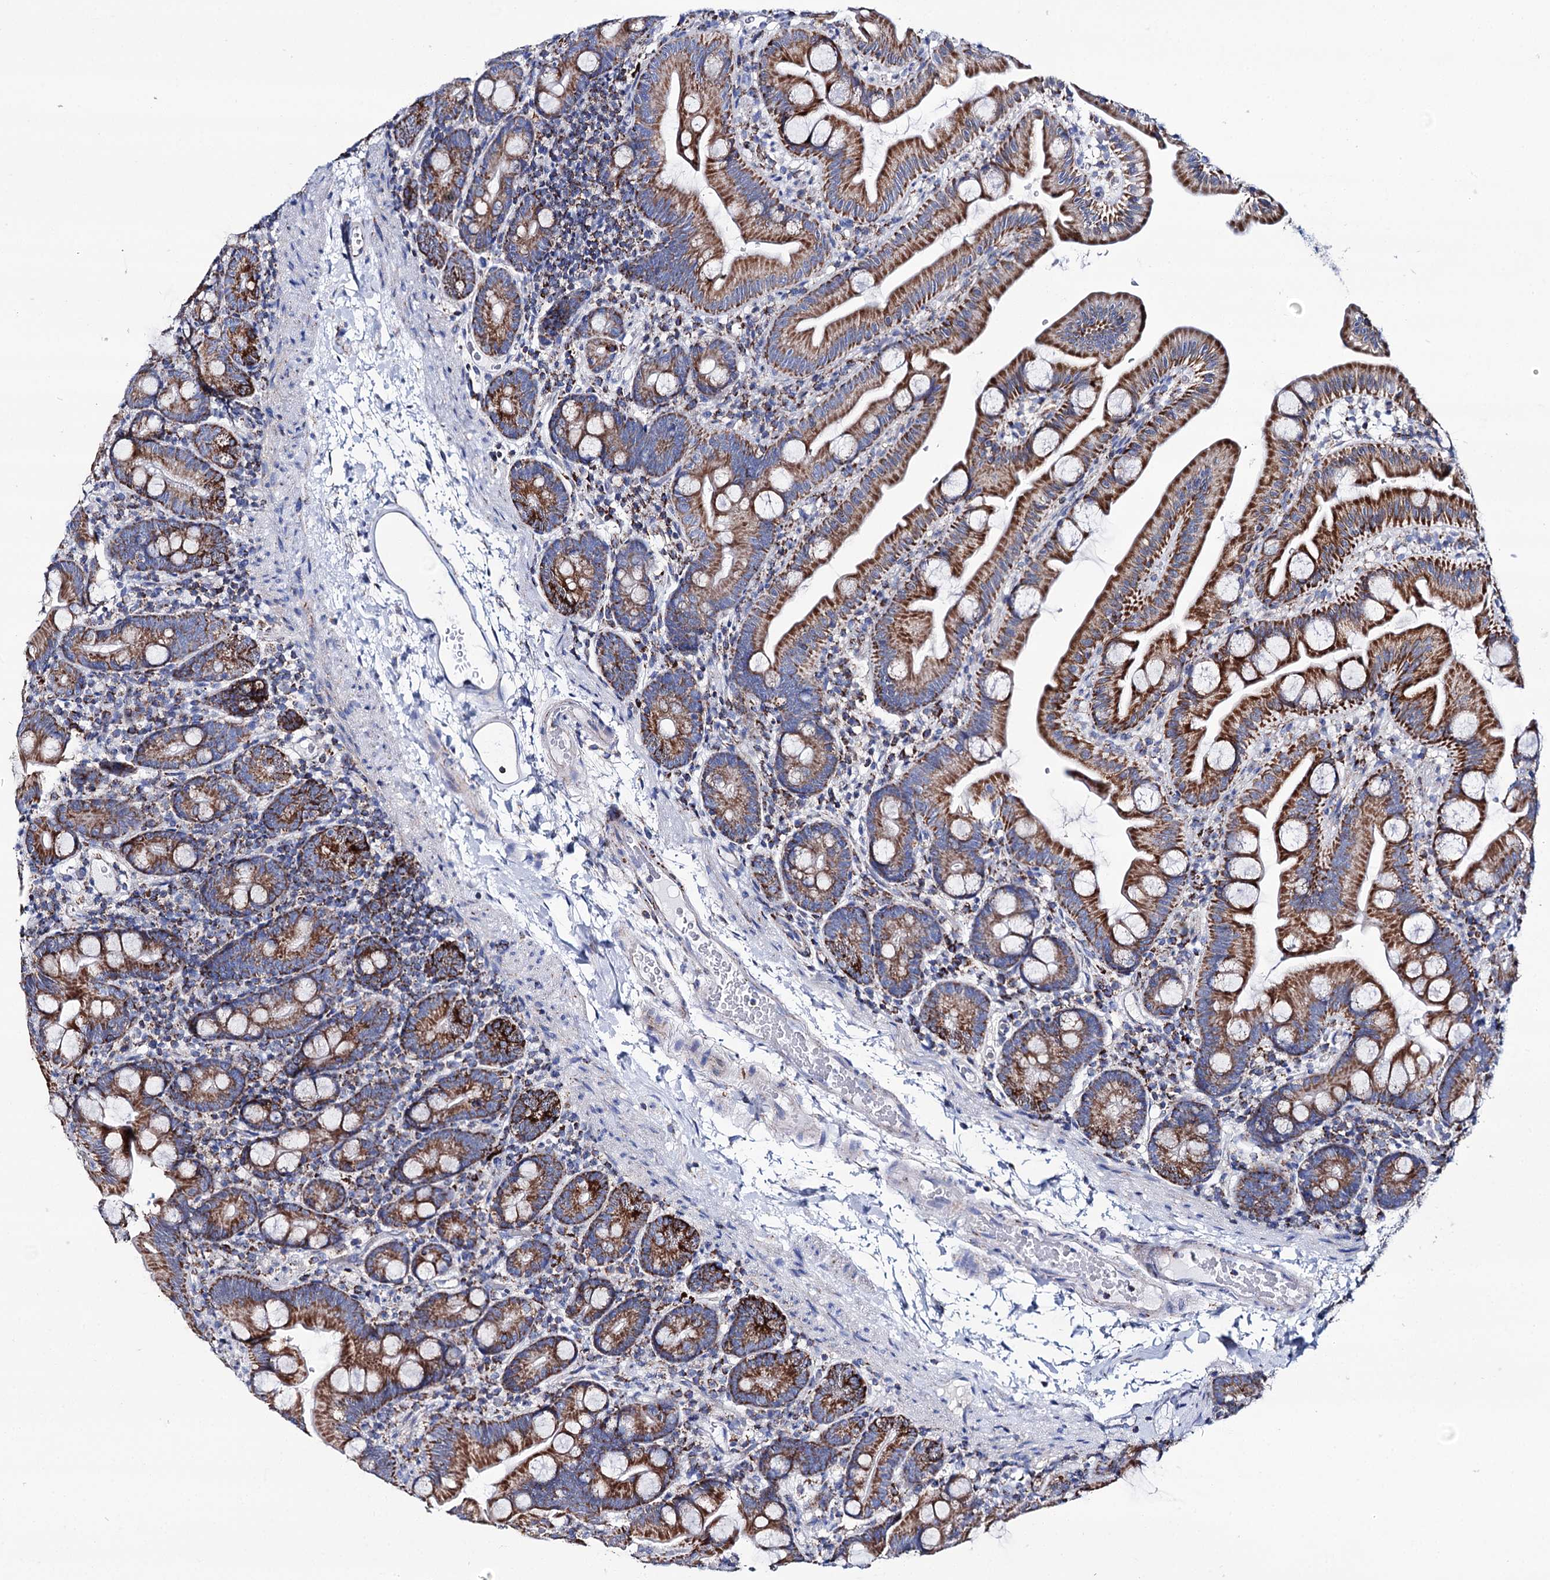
{"staining": {"intensity": "strong", "quantity": ">75%", "location": "cytoplasmic/membranous"}, "tissue": "small intestine", "cell_type": "Glandular cells", "image_type": "normal", "snomed": [{"axis": "morphology", "description": "Normal tissue, NOS"}, {"axis": "topography", "description": "Small intestine"}], "caption": "This is a histology image of IHC staining of unremarkable small intestine, which shows strong staining in the cytoplasmic/membranous of glandular cells.", "gene": "UBASH3B", "patient": {"sex": "female", "age": 68}}